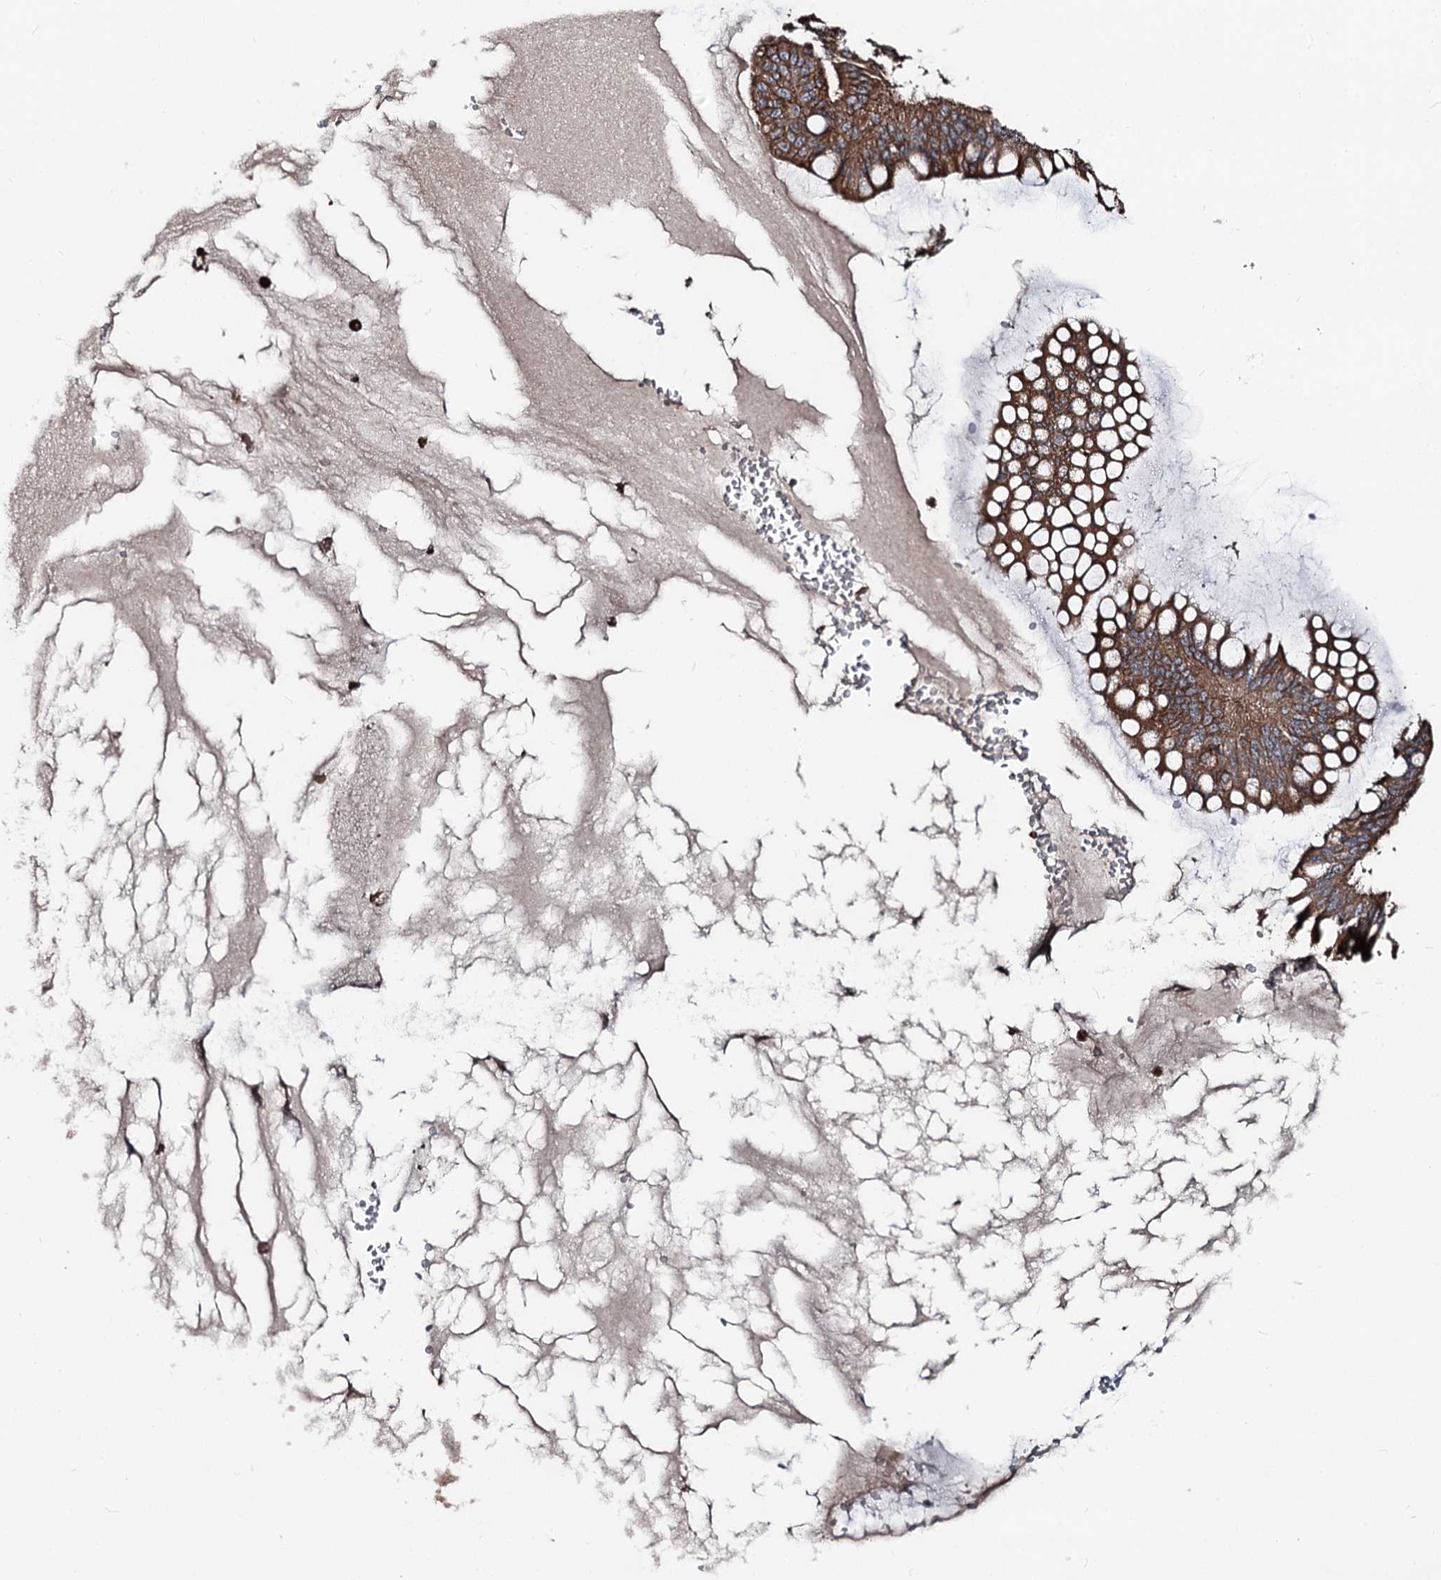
{"staining": {"intensity": "moderate", "quantity": ">75%", "location": "cytoplasmic/membranous"}, "tissue": "ovarian cancer", "cell_type": "Tumor cells", "image_type": "cancer", "snomed": [{"axis": "morphology", "description": "Cystadenocarcinoma, mucinous, NOS"}, {"axis": "topography", "description": "Ovary"}], "caption": "Mucinous cystadenocarcinoma (ovarian) tissue reveals moderate cytoplasmic/membranous positivity in approximately >75% of tumor cells", "gene": "ITFG2", "patient": {"sex": "female", "age": 73}}